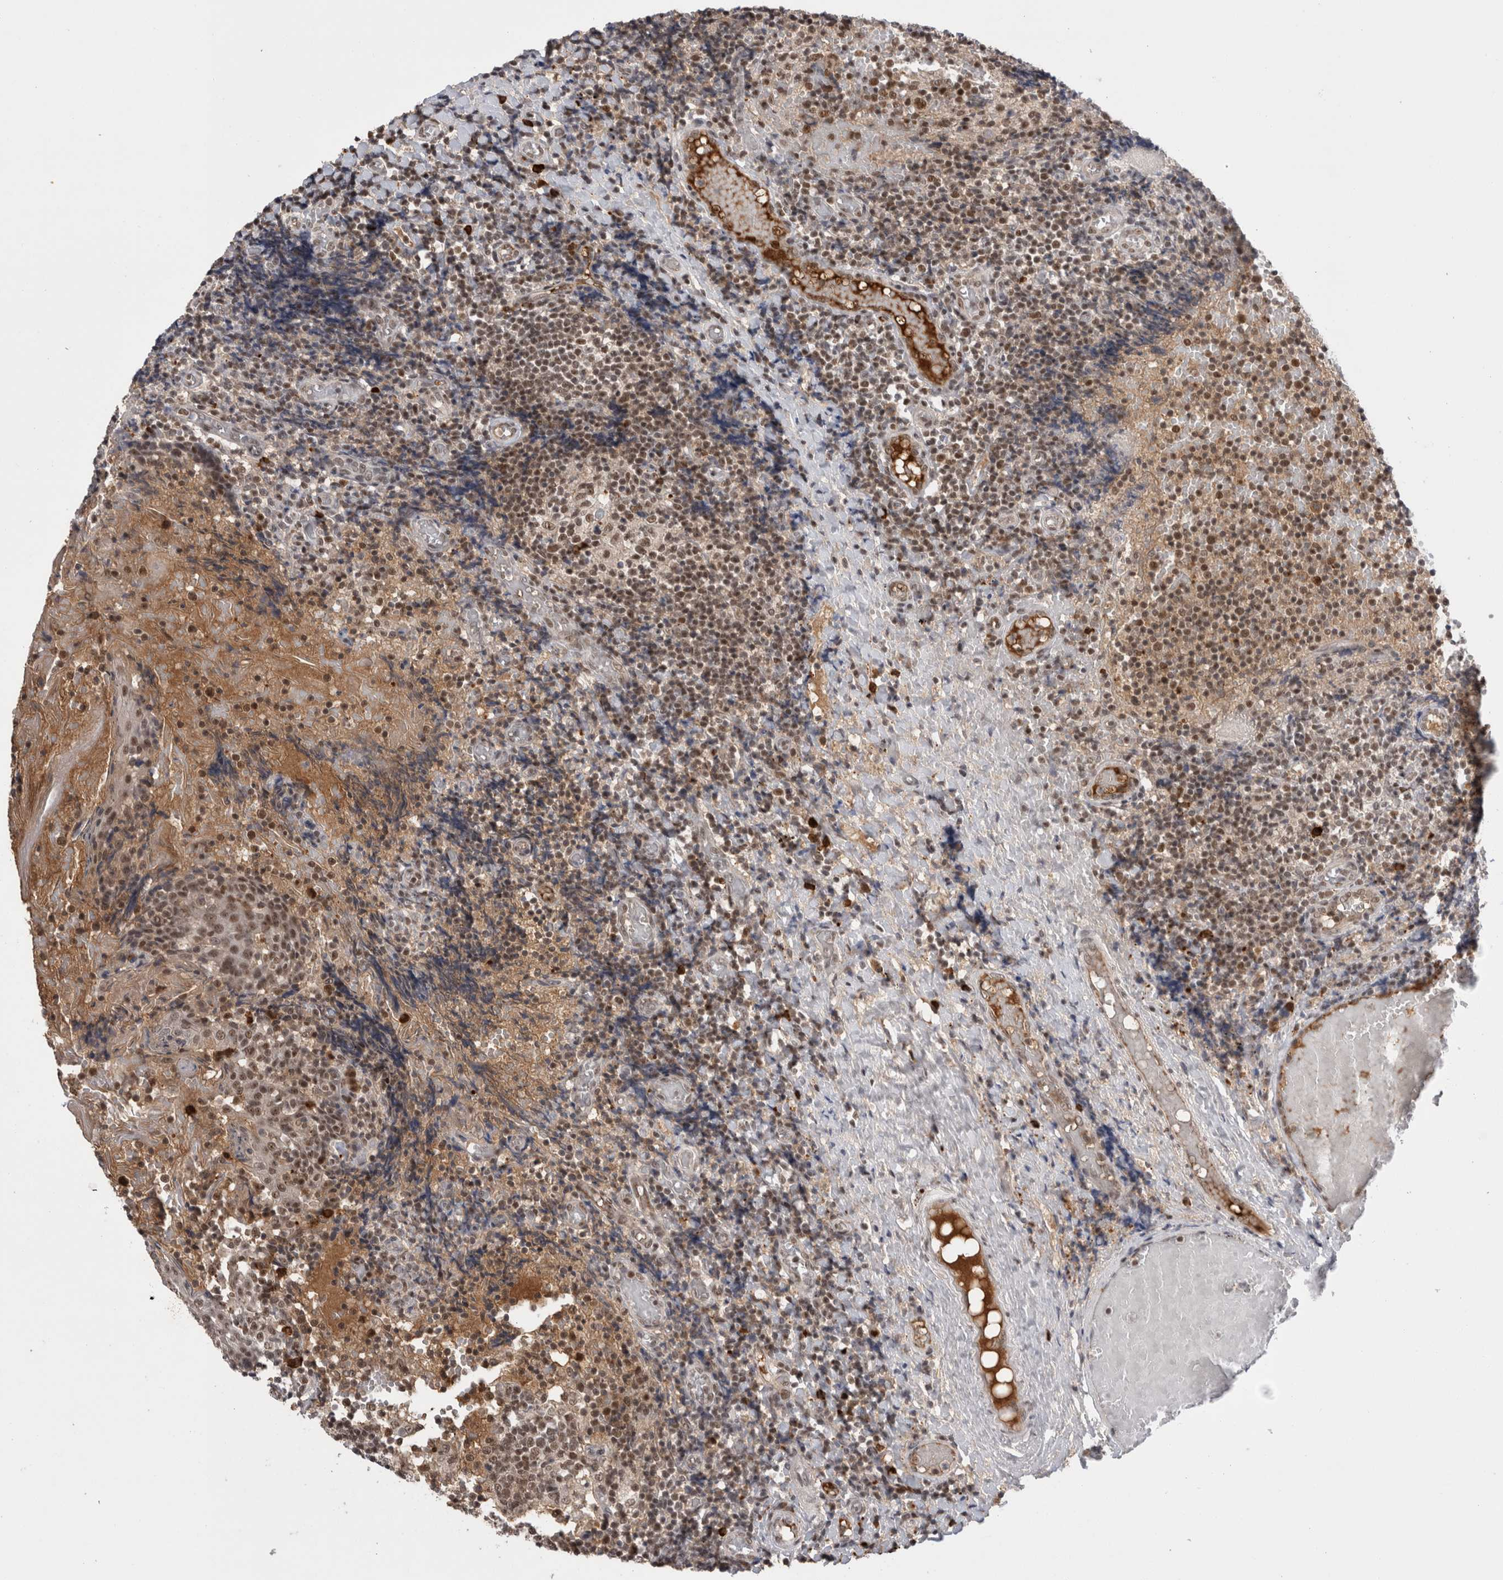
{"staining": {"intensity": "moderate", "quantity": ">75%", "location": "cytoplasmic/membranous,nuclear"}, "tissue": "tonsil", "cell_type": "Non-germinal center cells", "image_type": "normal", "snomed": [{"axis": "morphology", "description": "Normal tissue, NOS"}, {"axis": "topography", "description": "Tonsil"}], "caption": "Tonsil stained with IHC shows moderate cytoplasmic/membranous,nuclear expression in about >75% of non-germinal center cells. Immunohistochemistry stains the protein of interest in brown and the nuclei are stained blue.", "gene": "ZNF24", "patient": {"sex": "female", "age": 19}}